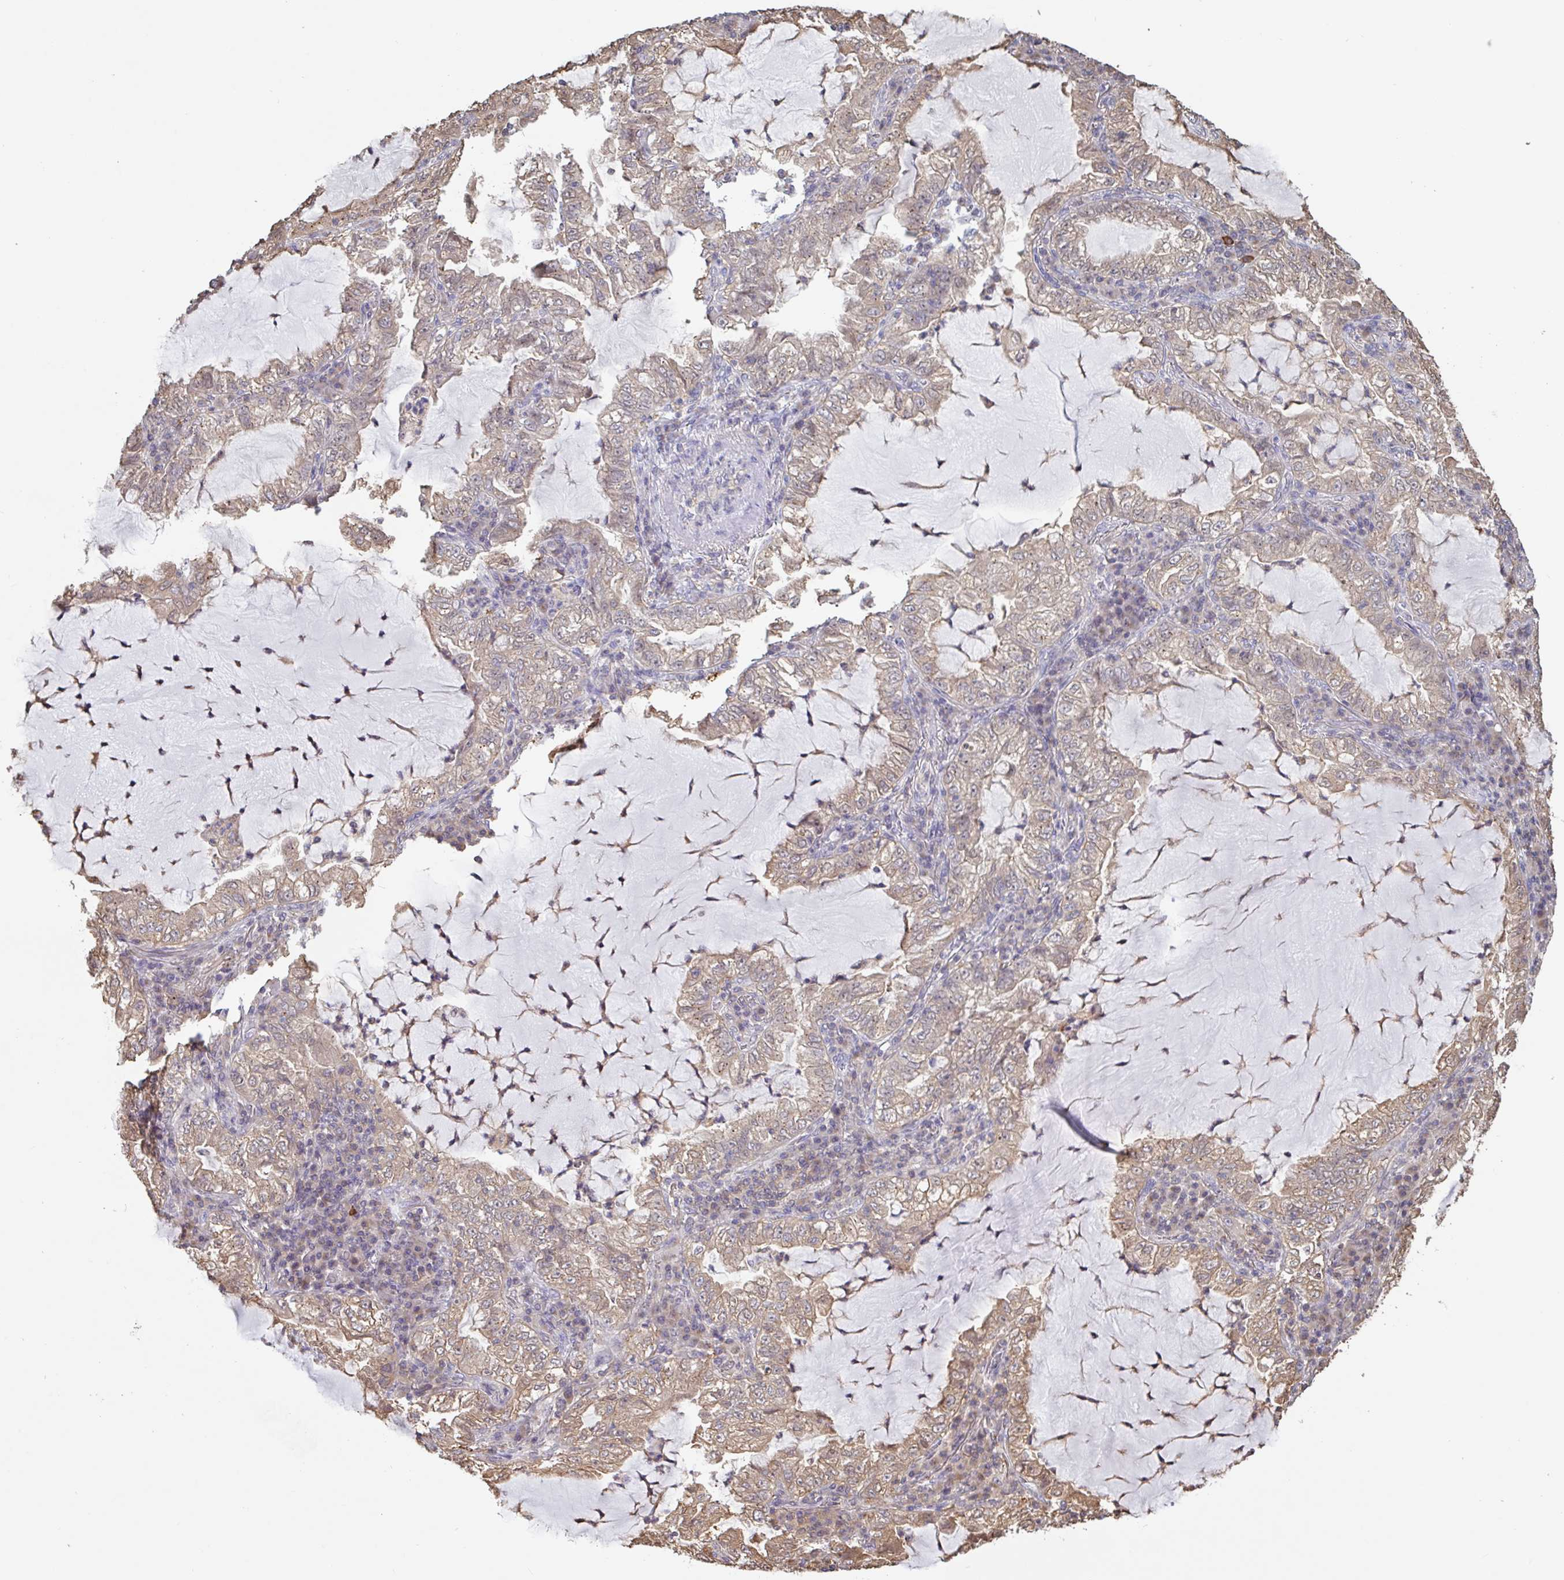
{"staining": {"intensity": "weak", "quantity": ">75%", "location": "cytoplasmic/membranous"}, "tissue": "lung cancer", "cell_type": "Tumor cells", "image_type": "cancer", "snomed": [{"axis": "morphology", "description": "Adenocarcinoma, NOS"}, {"axis": "topography", "description": "Lung"}], "caption": "IHC image of neoplastic tissue: lung cancer stained using immunohistochemistry exhibits low levels of weak protein expression localized specifically in the cytoplasmic/membranous of tumor cells, appearing as a cytoplasmic/membranous brown color.", "gene": "OTOP2", "patient": {"sex": "female", "age": 73}}